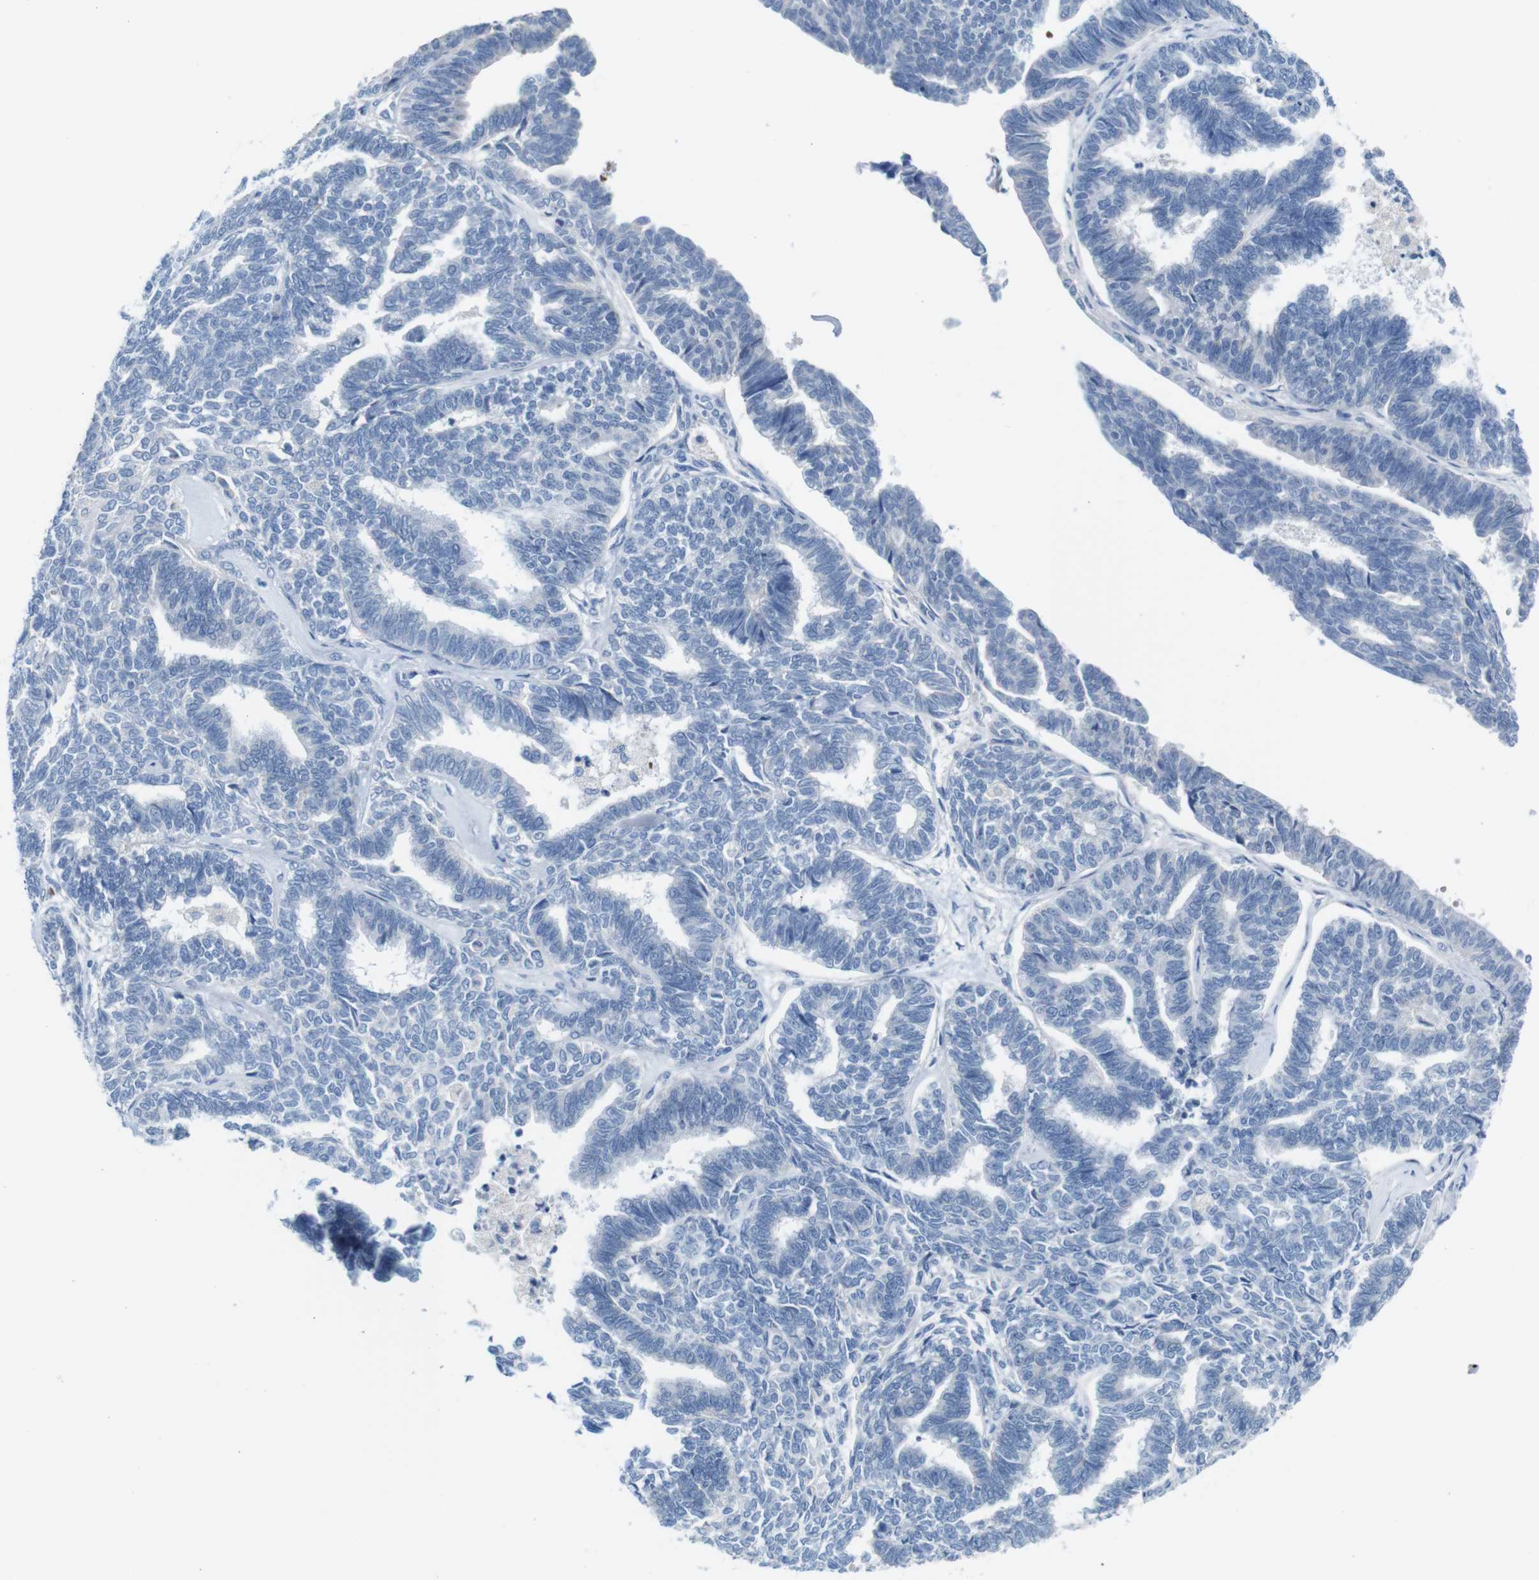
{"staining": {"intensity": "negative", "quantity": "none", "location": "none"}, "tissue": "endometrial cancer", "cell_type": "Tumor cells", "image_type": "cancer", "snomed": [{"axis": "morphology", "description": "Adenocarcinoma, NOS"}, {"axis": "topography", "description": "Endometrium"}], "caption": "High magnification brightfield microscopy of adenocarcinoma (endometrial) stained with DAB (3,3'-diaminobenzidine) (brown) and counterstained with hematoxylin (blue): tumor cells show no significant staining.", "gene": "IGSF8", "patient": {"sex": "female", "age": 70}}